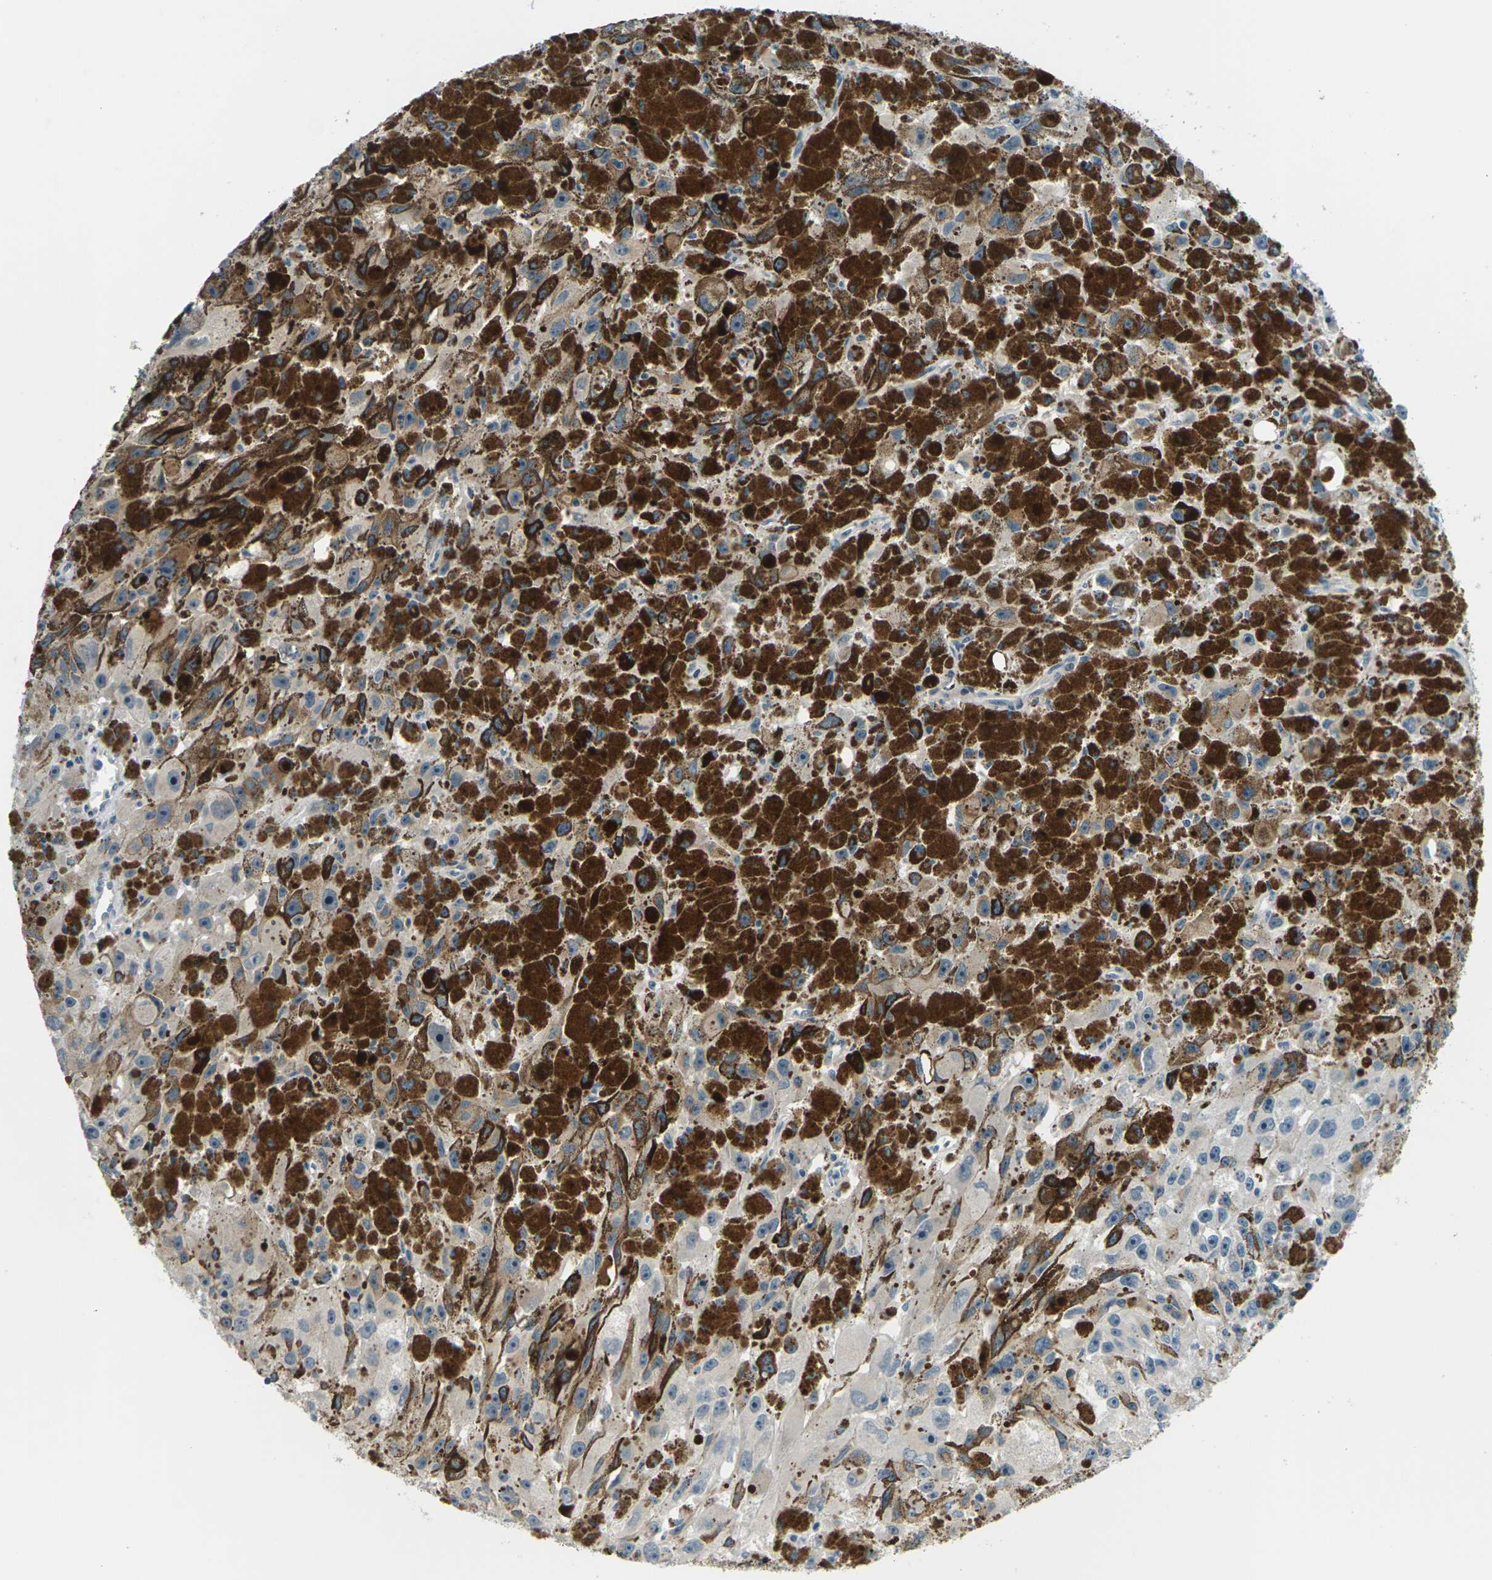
{"staining": {"intensity": "moderate", "quantity": ">75%", "location": "cytoplasmic/membranous"}, "tissue": "melanoma", "cell_type": "Tumor cells", "image_type": "cancer", "snomed": [{"axis": "morphology", "description": "Malignant melanoma, NOS"}, {"axis": "topography", "description": "Skin"}], "caption": "Tumor cells exhibit moderate cytoplasmic/membranous positivity in about >75% of cells in malignant melanoma.", "gene": "SLC13A3", "patient": {"sex": "female", "age": 104}}